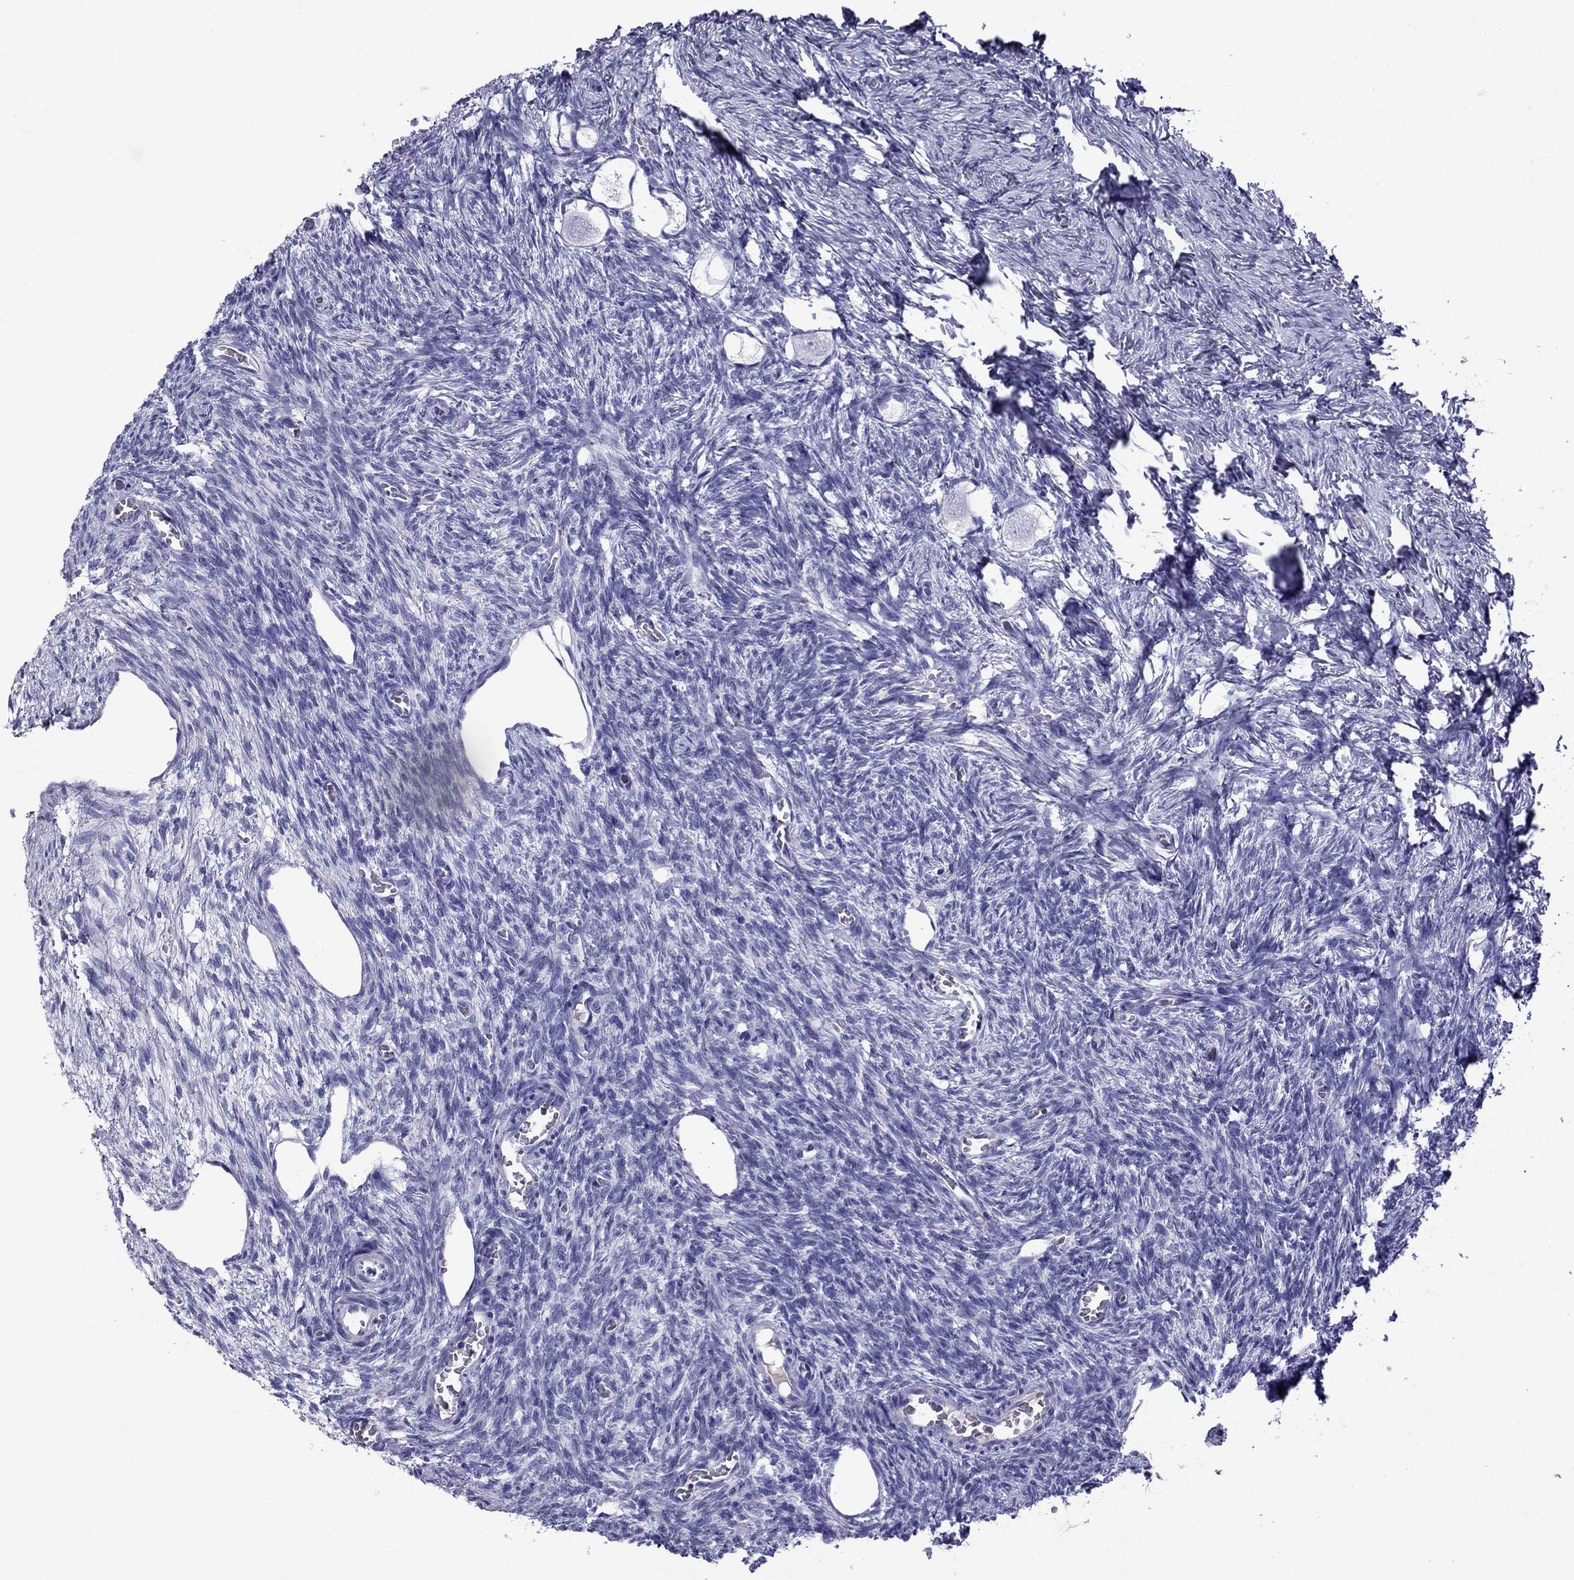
{"staining": {"intensity": "negative", "quantity": "none", "location": "none"}, "tissue": "ovary", "cell_type": "Follicle cells", "image_type": "normal", "snomed": [{"axis": "morphology", "description": "Normal tissue, NOS"}, {"axis": "topography", "description": "Ovary"}], "caption": "The histopathology image exhibits no significant expression in follicle cells of ovary. (Stains: DAB IHC with hematoxylin counter stain, Microscopy: brightfield microscopy at high magnification).", "gene": "SCART1", "patient": {"sex": "female", "age": 27}}